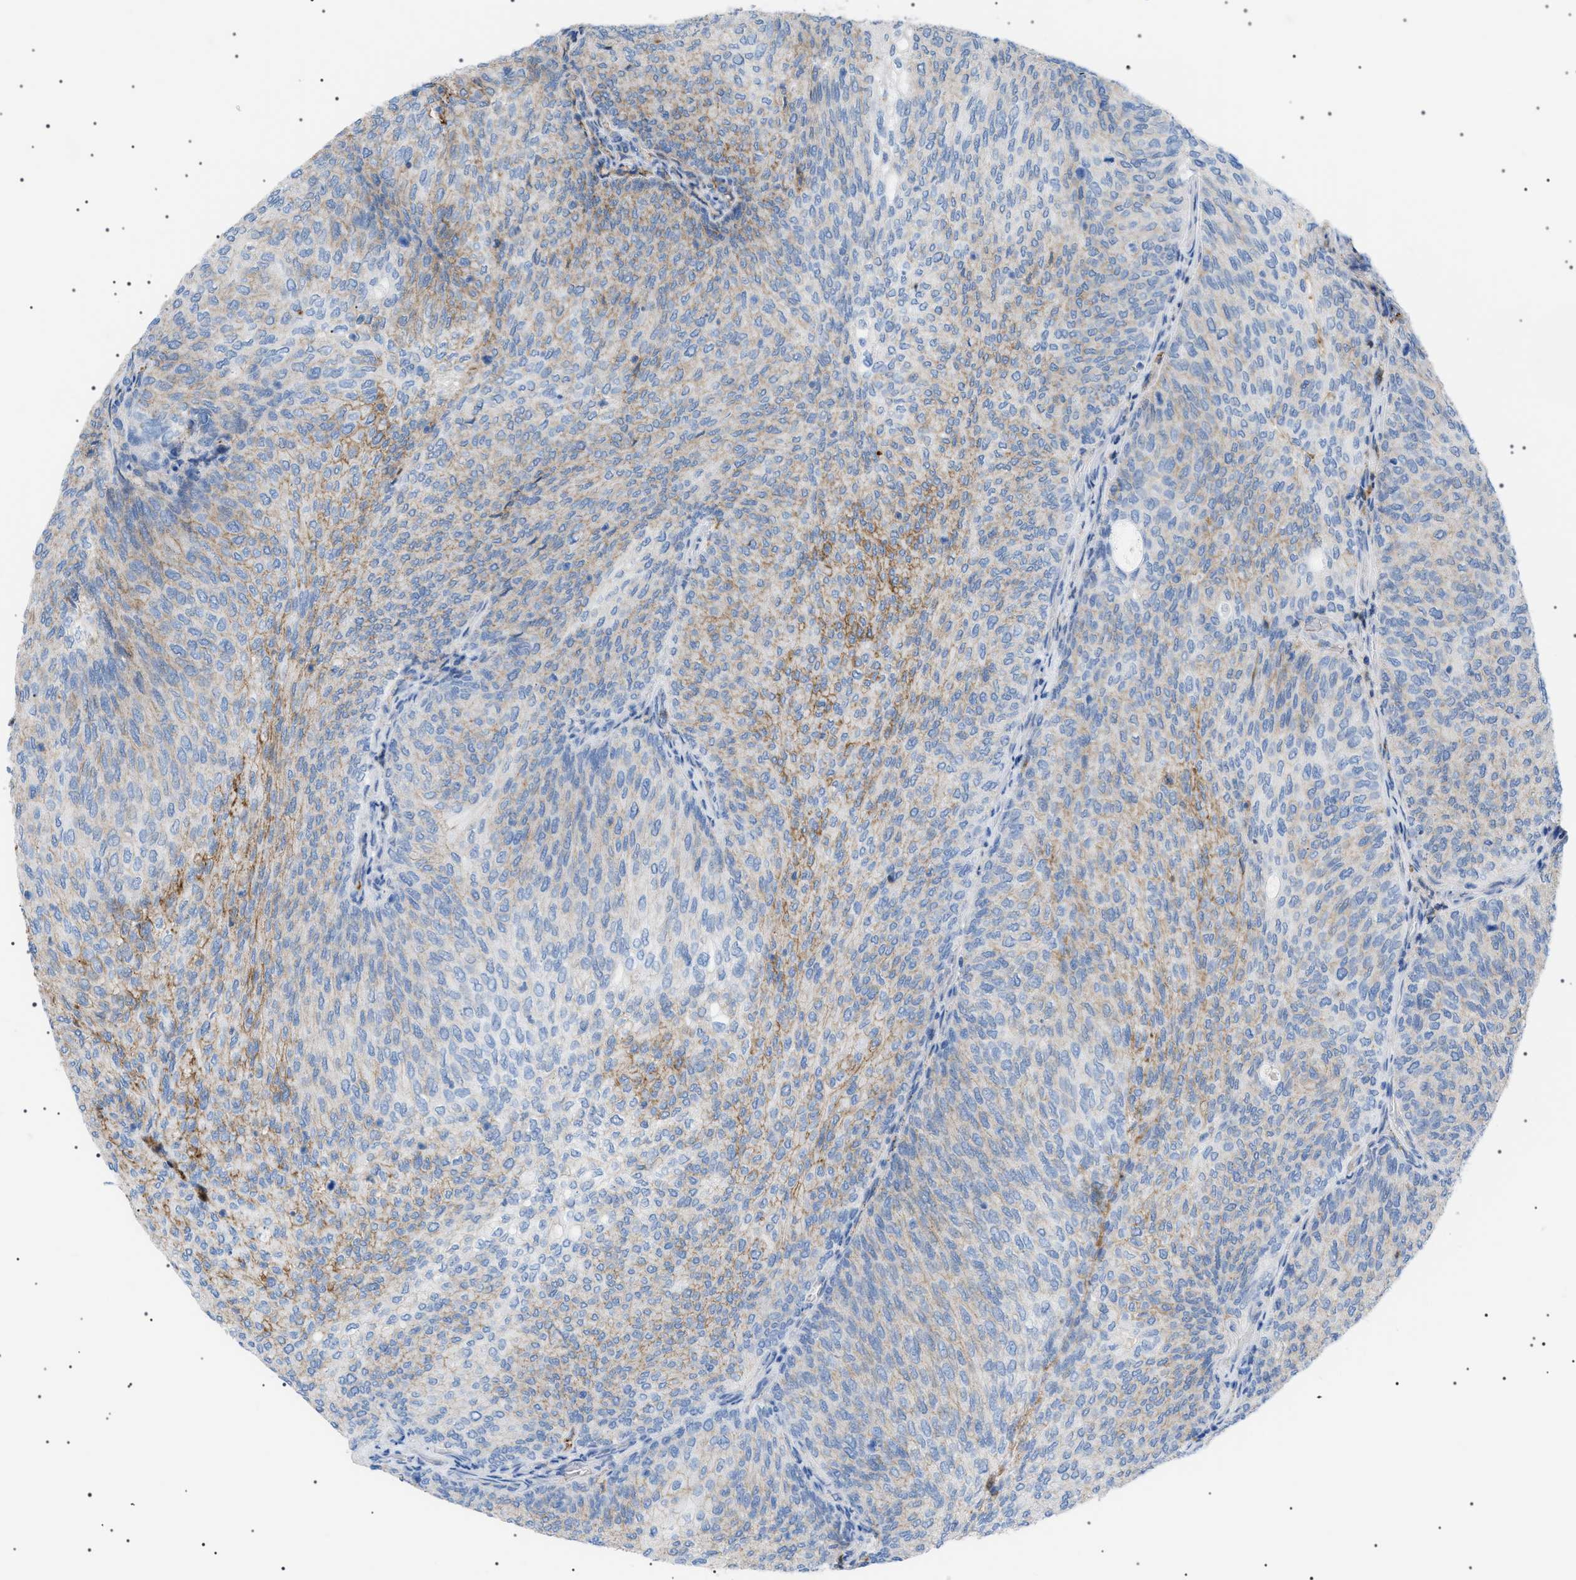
{"staining": {"intensity": "weak", "quantity": "25%-75%", "location": "cytoplasmic/membranous"}, "tissue": "urothelial cancer", "cell_type": "Tumor cells", "image_type": "cancer", "snomed": [{"axis": "morphology", "description": "Urothelial carcinoma, Low grade"}, {"axis": "topography", "description": "Urinary bladder"}], "caption": "Immunohistochemical staining of human urothelial cancer shows low levels of weak cytoplasmic/membranous staining in approximately 25%-75% of tumor cells. (brown staining indicates protein expression, while blue staining denotes nuclei).", "gene": "LPA", "patient": {"sex": "female", "age": 79}}